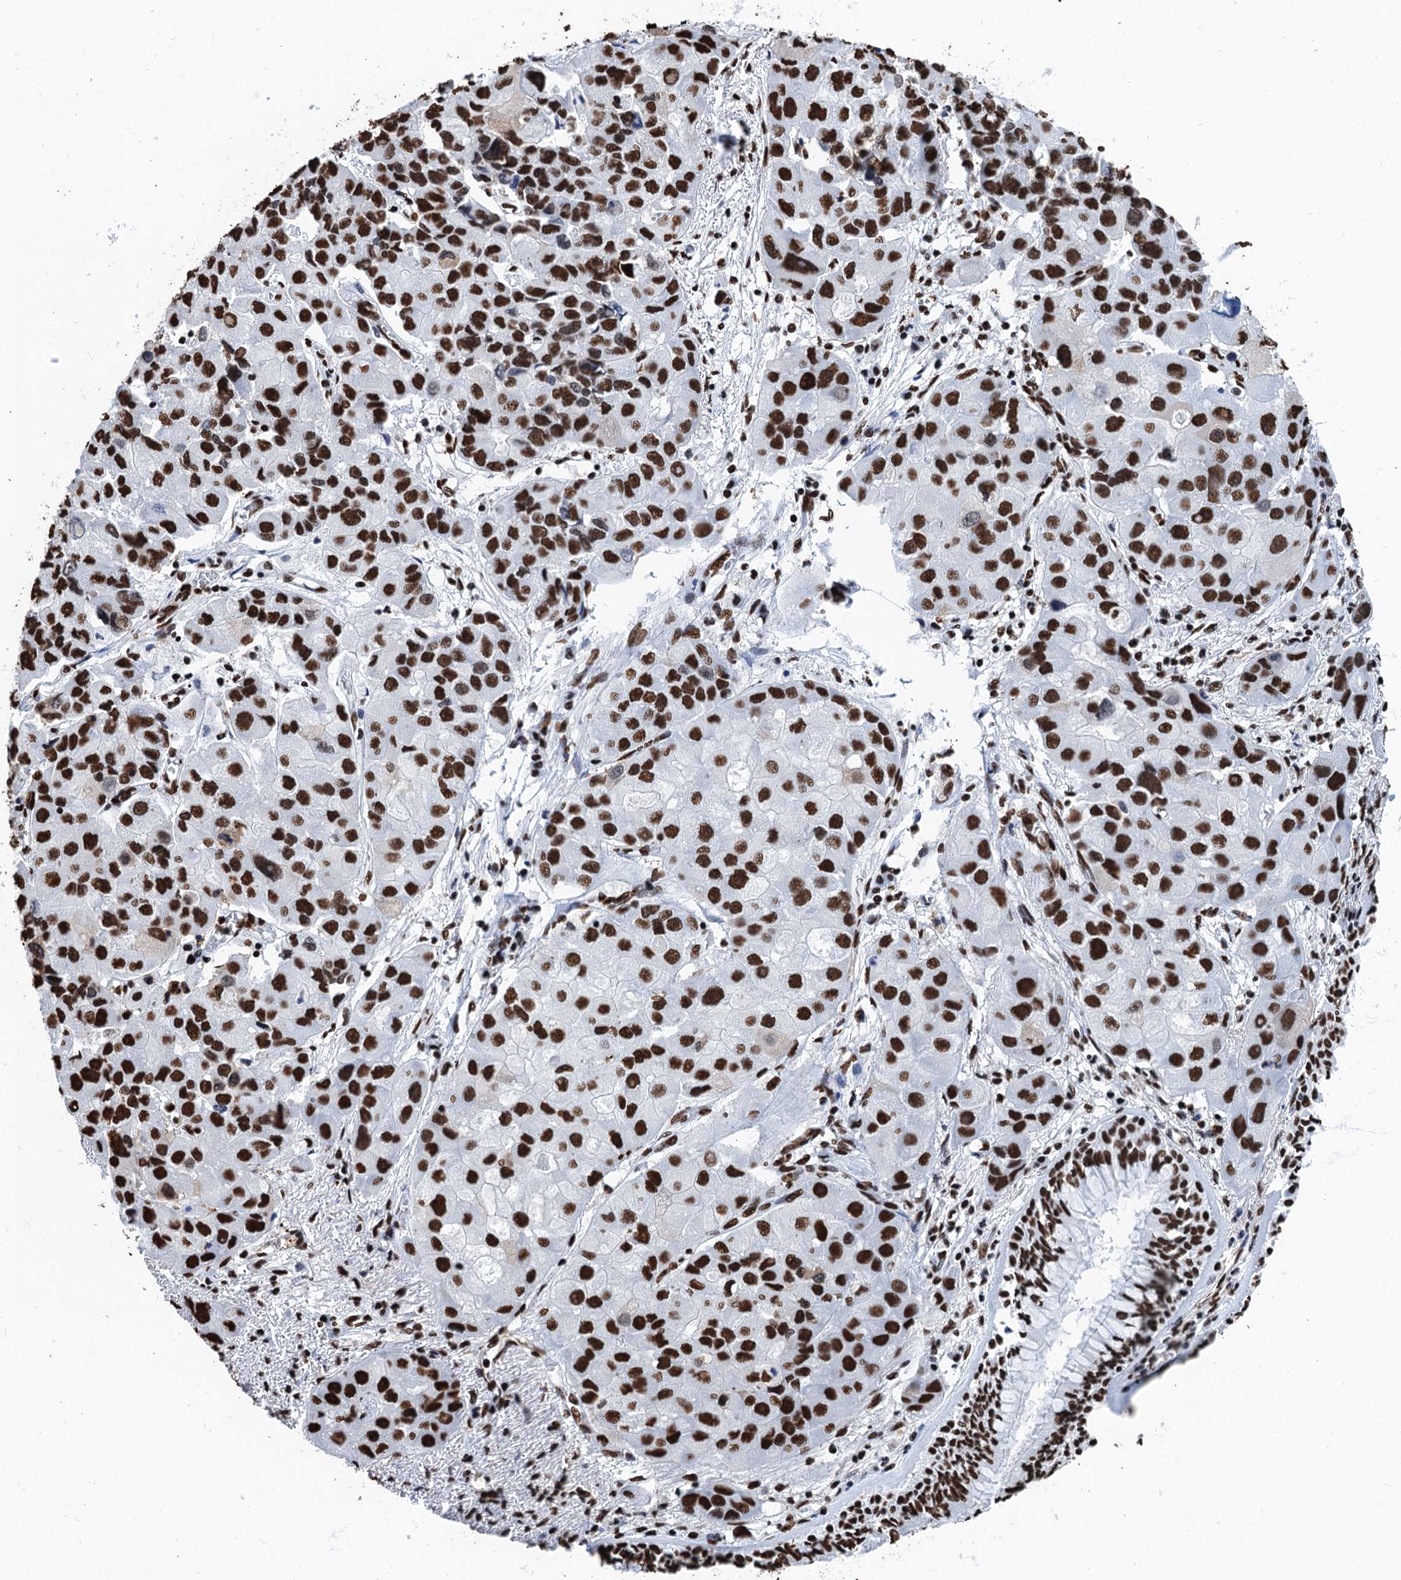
{"staining": {"intensity": "strong", "quantity": ">75%", "location": "nuclear"}, "tissue": "lung cancer", "cell_type": "Tumor cells", "image_type": "cancer", "snomed": [{"axis": "morphology", "description": "Adenocarcinoma, NOS"}, {"axis": "topography", "description": "Lung"}], "caption": "This is a micrograph of immunohistochemistry staining of lung cancer (adenocarcinoma), which shows strong expression in the nuclear of tumor cells.", "gene": "UBA2", "patient": {"sex": "female", "age": 54}}